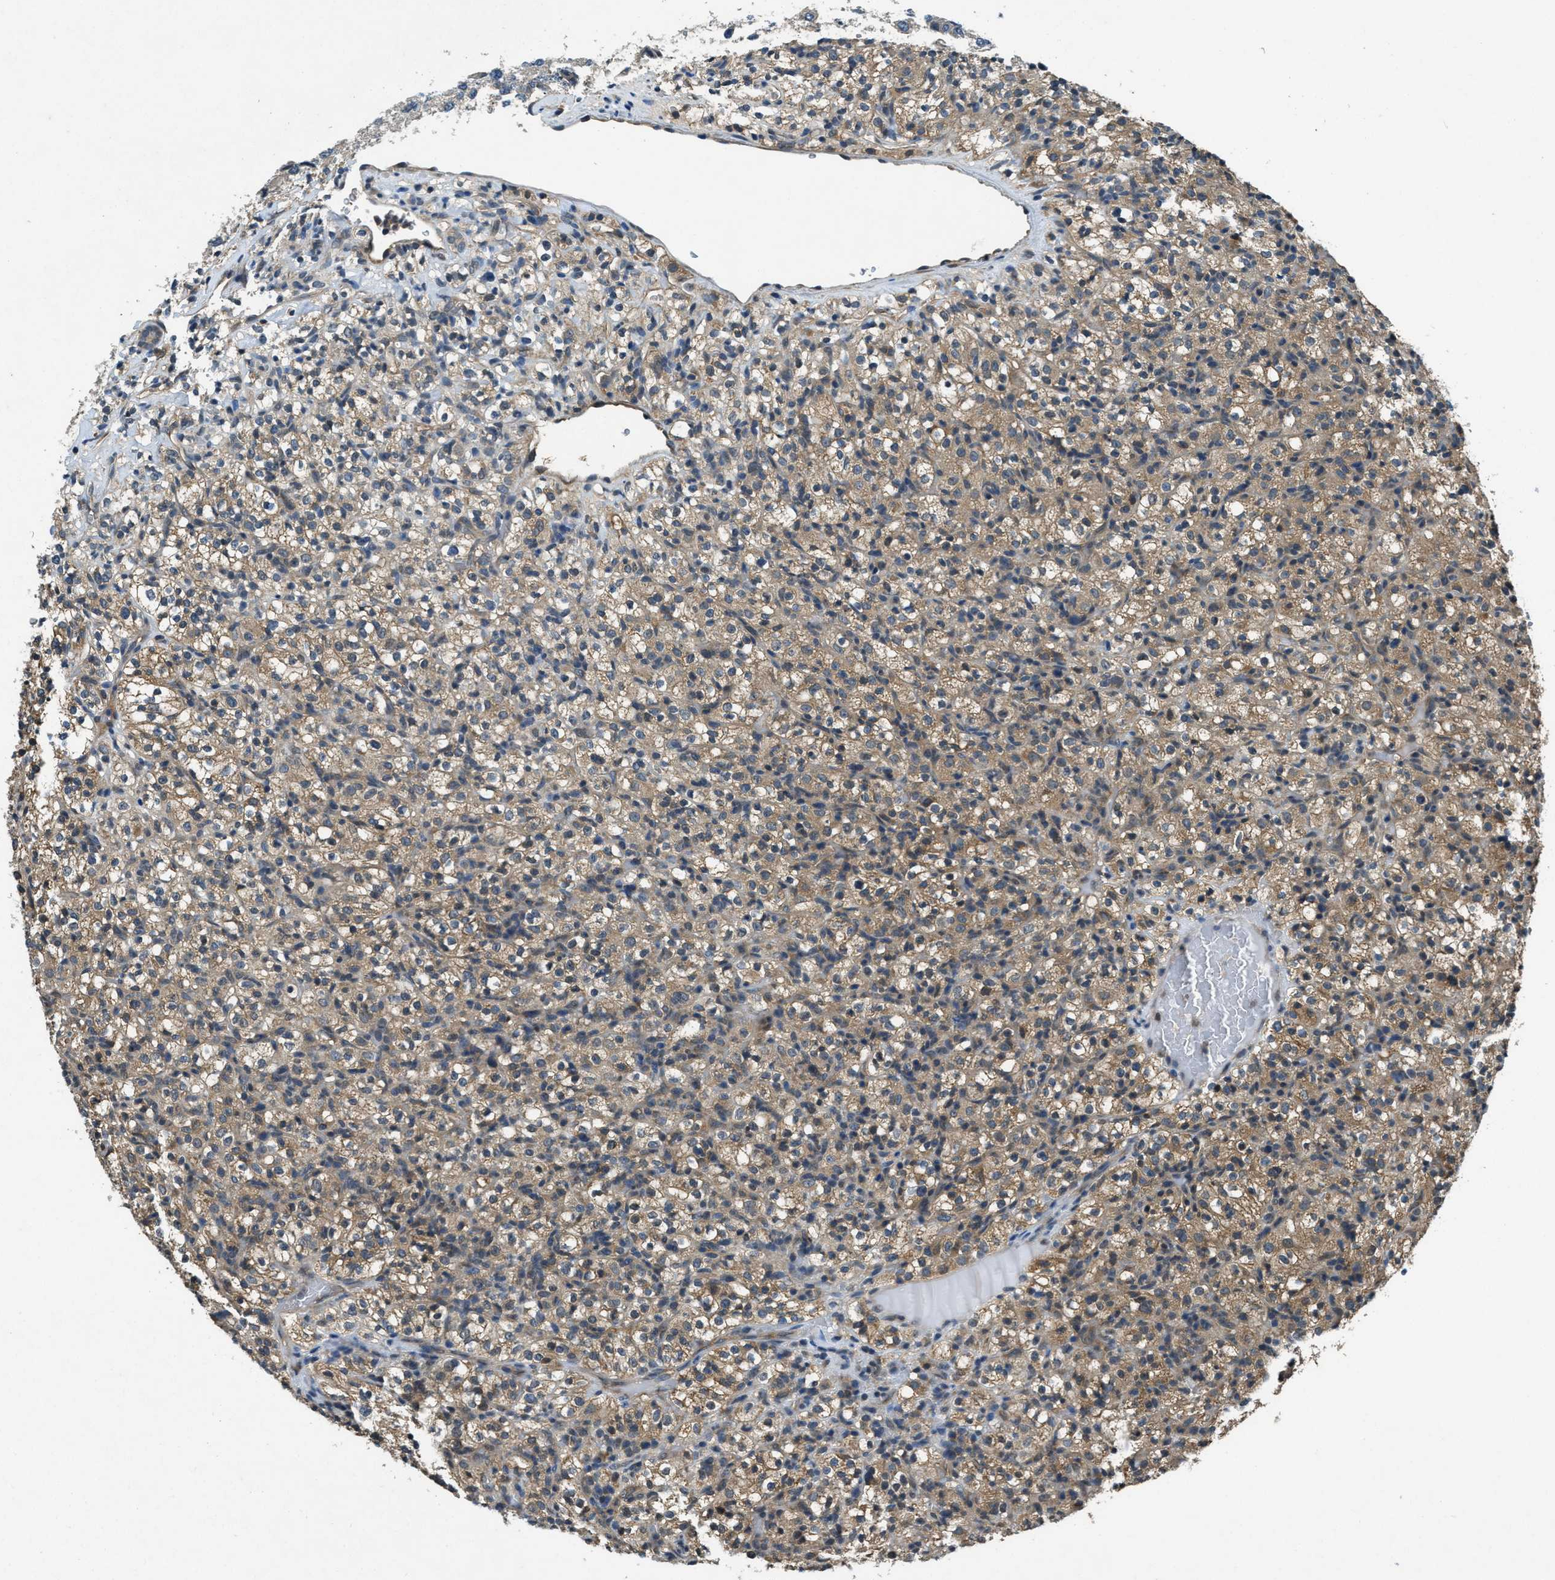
{"staining": {"intensity": "moderate", "quantity": ">75%", "location": "cytoplasmic/membranous"}, "tissue": "renal cancer", "cell_type": "Tumor cells", "image_type": "cancer", "snomed": [{"axis": "morphology", "description": "Normal tissue, NOS"}, {"axis": "morphology", "description": "Adenocarcinoma, NOS"}, {"axis": "topography", "description": "Kidney"}], "caption": "IHC of renal cancer (adenocarcinoma) shows medium levels of moderate cytoplasmic/membranous expression in about >75% of tumor cells.", "gene": "DUSP6", "patient": {"sex": "female", "age": 72}}